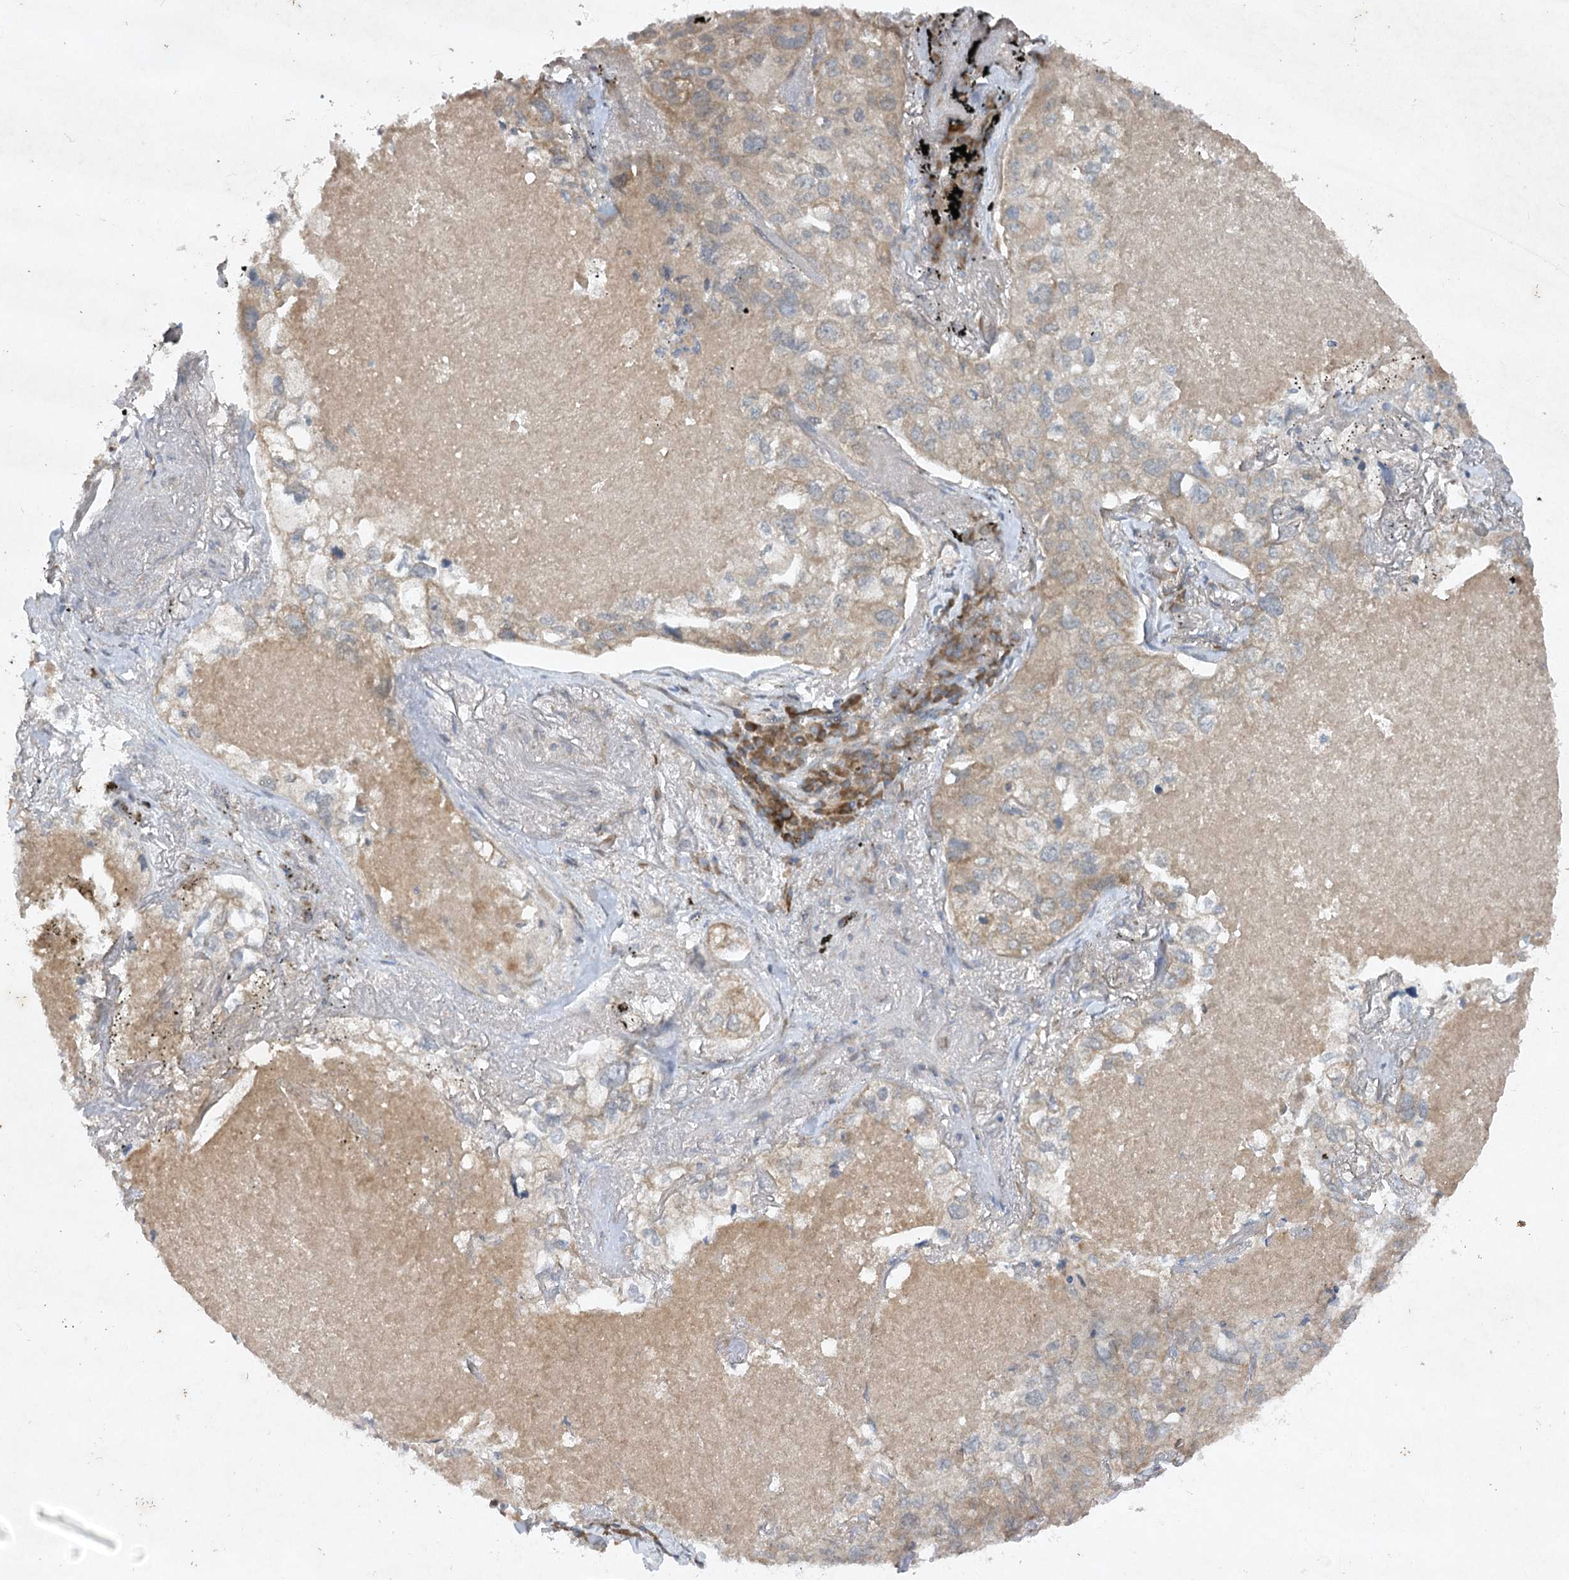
{"staining": {"intensity": "weak", "quantity": ">75%", "location": "cytoplasmic/membranous"}, "tissue": "lung cancer", "cell_type": "Tumor cells", "image_type": "cancer", "snomed": [{"axis": "morphology", "description": "Adenocarcinoma, NOS"}, {"axis": "topography", "description": "Lung"}], "caption": "A brown stain shows weak cytoplasmic/membranous positivity of a protein in human lung adenocarcinoma tumor cells.", "gene": "TRAF3IP1", "patient": {"sex": "male", "age": 65}}